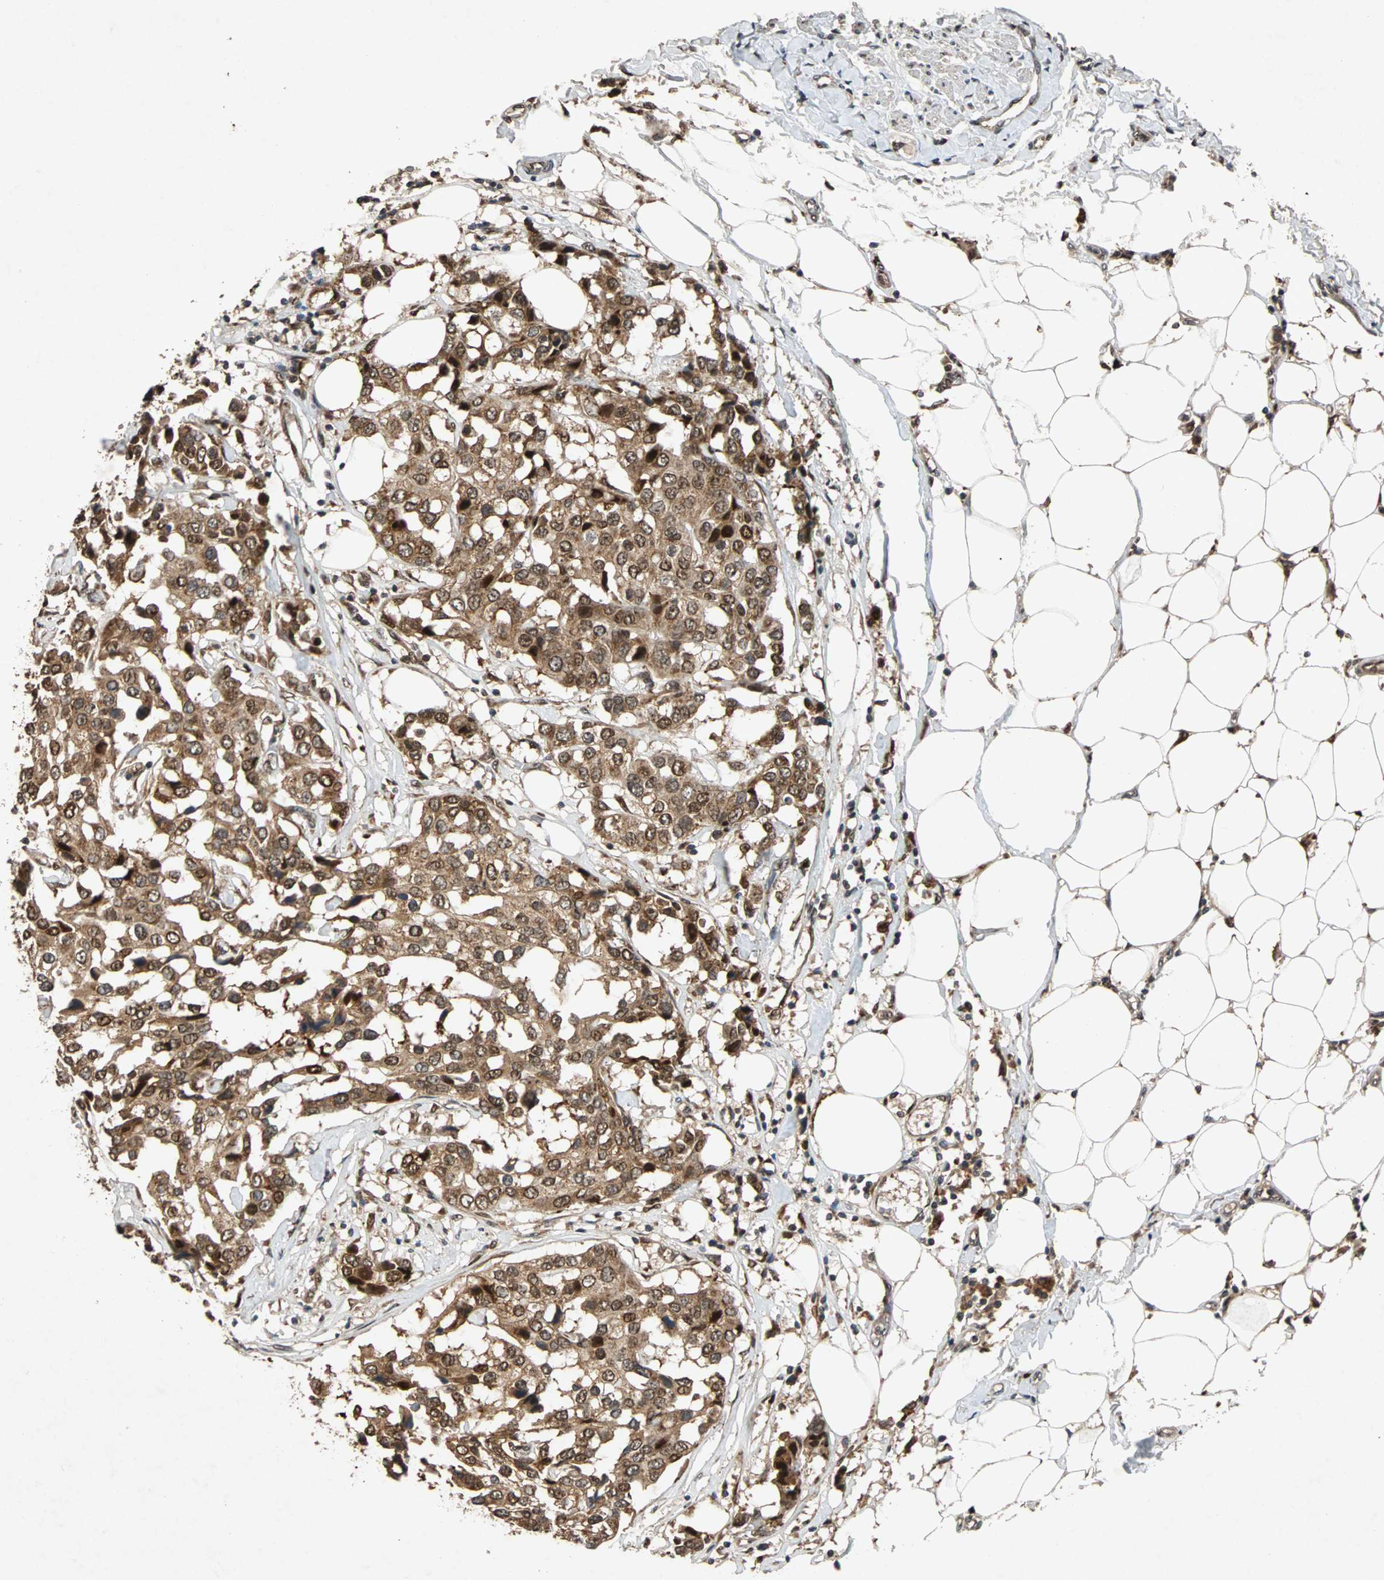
{"staining": {"intensity": "strong", "quantity": ">75%", "location": "cytoplasmic/membranous,nuclear"}, "tissue": "breast cancer", "cell_type": "Tumor cells", "image_type": "cancer", "snomed": [{"axis": "morphology", "description": "Duct carcinoma"}, {"axis": "topography", "description": "Breast"}], "caption": "This photomicrograph displays IHC staining of human invasive ductal carcinoma (breast), with high strong cytoplasmic/membranous and nuclear expression in about >75% of tumor cells.", "gene": "USP31", "patient": {"sex": "female", "age": 80}}